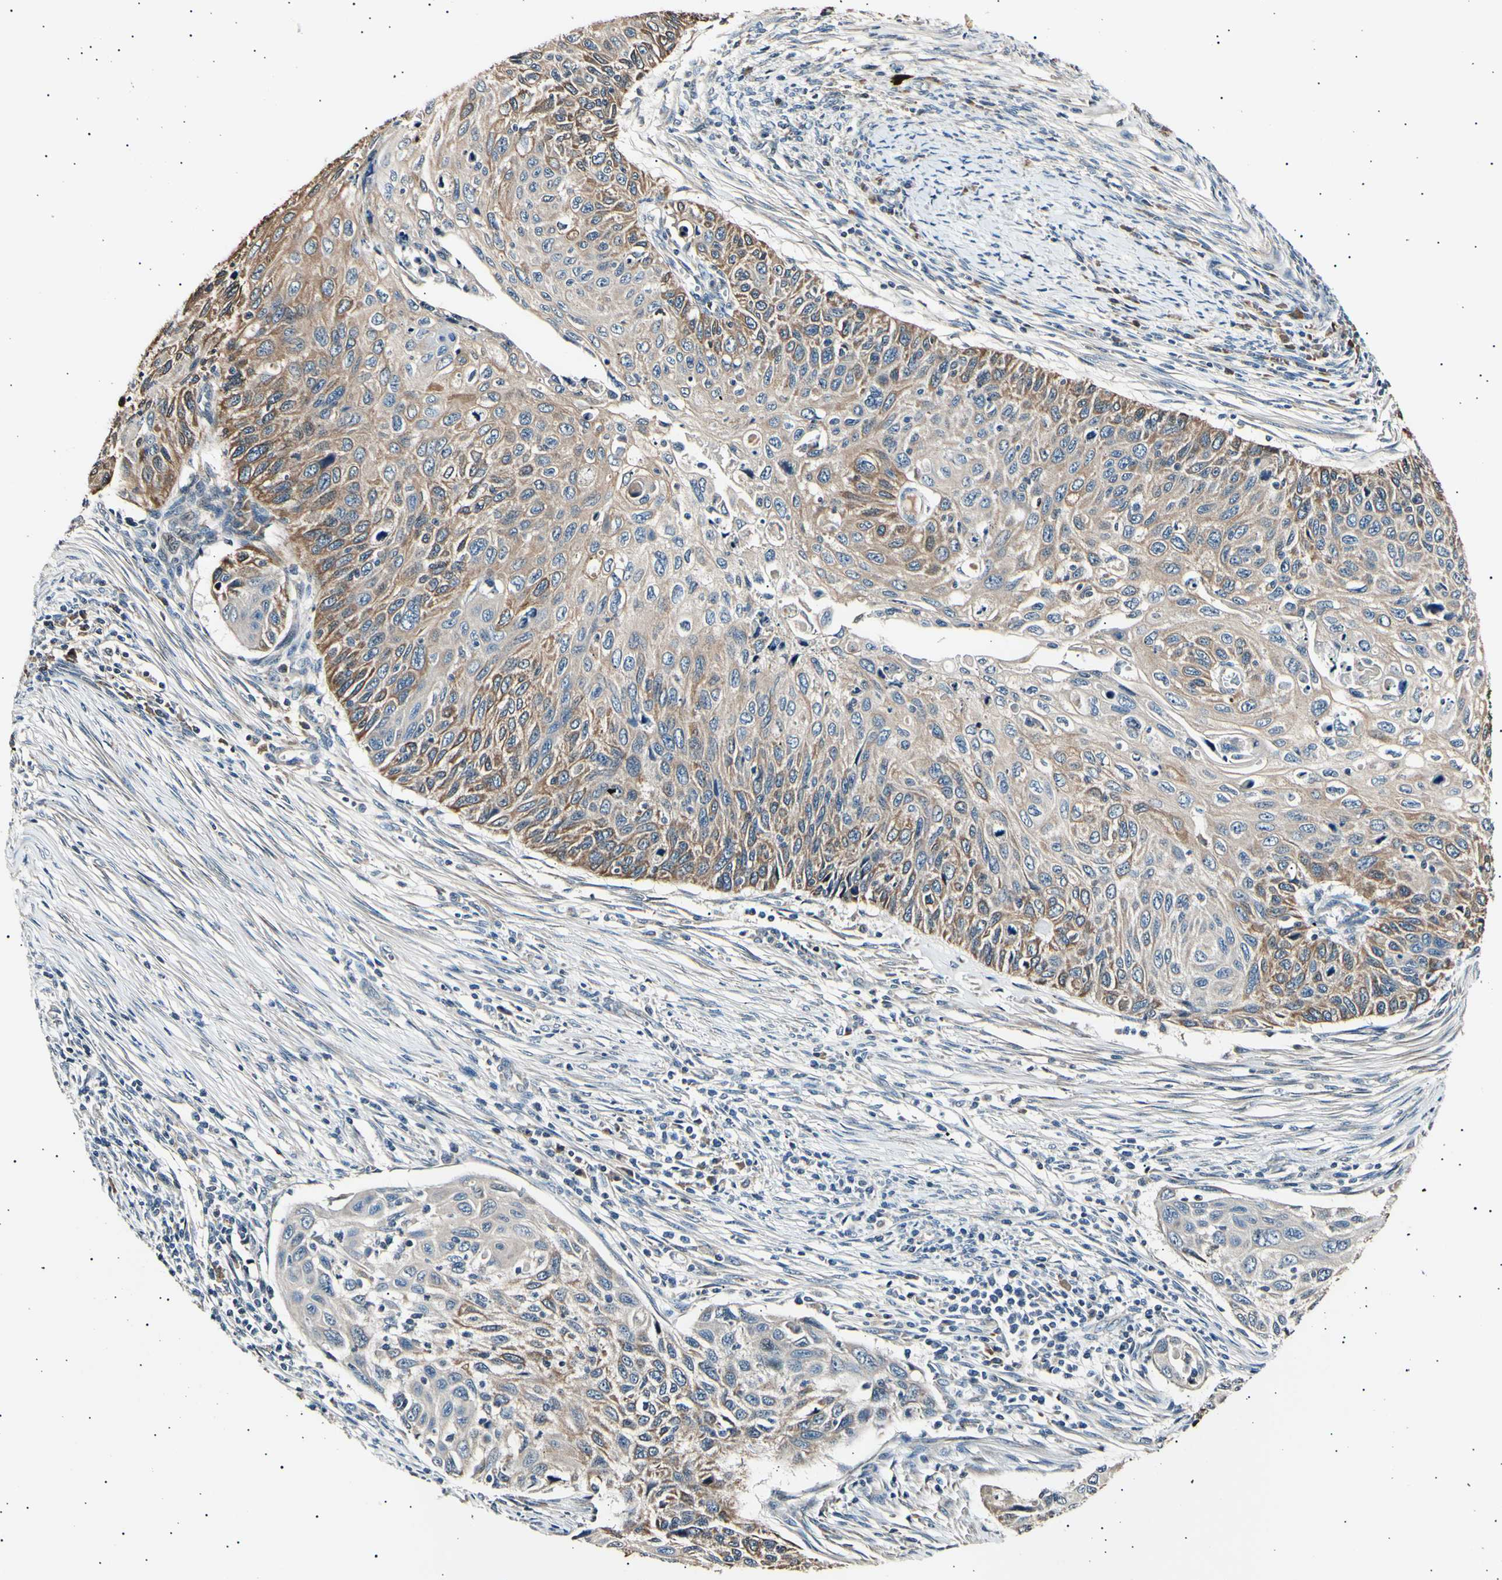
{"staining": {"intensity": "moderate", "quantity": "25%-75%", "location": "cytoplasmic/membranous"}, "tissue": "cervical cancer", "cell_type": "Tumor cells", "image_type": "cancer", "snomed": [{"axis": "morphology", "description": "Squamous cell carcinoma, NOS"}, {"axis": "topography", "description": "Cervix"}], "caption": "A brown stain shows moderate cytoplasmic/membranous expression of a protein in human cervical squamous cell carcinoma tumor cells.", "gene": "ITGA6", "patient": {"sex": "female", "age": 70}}